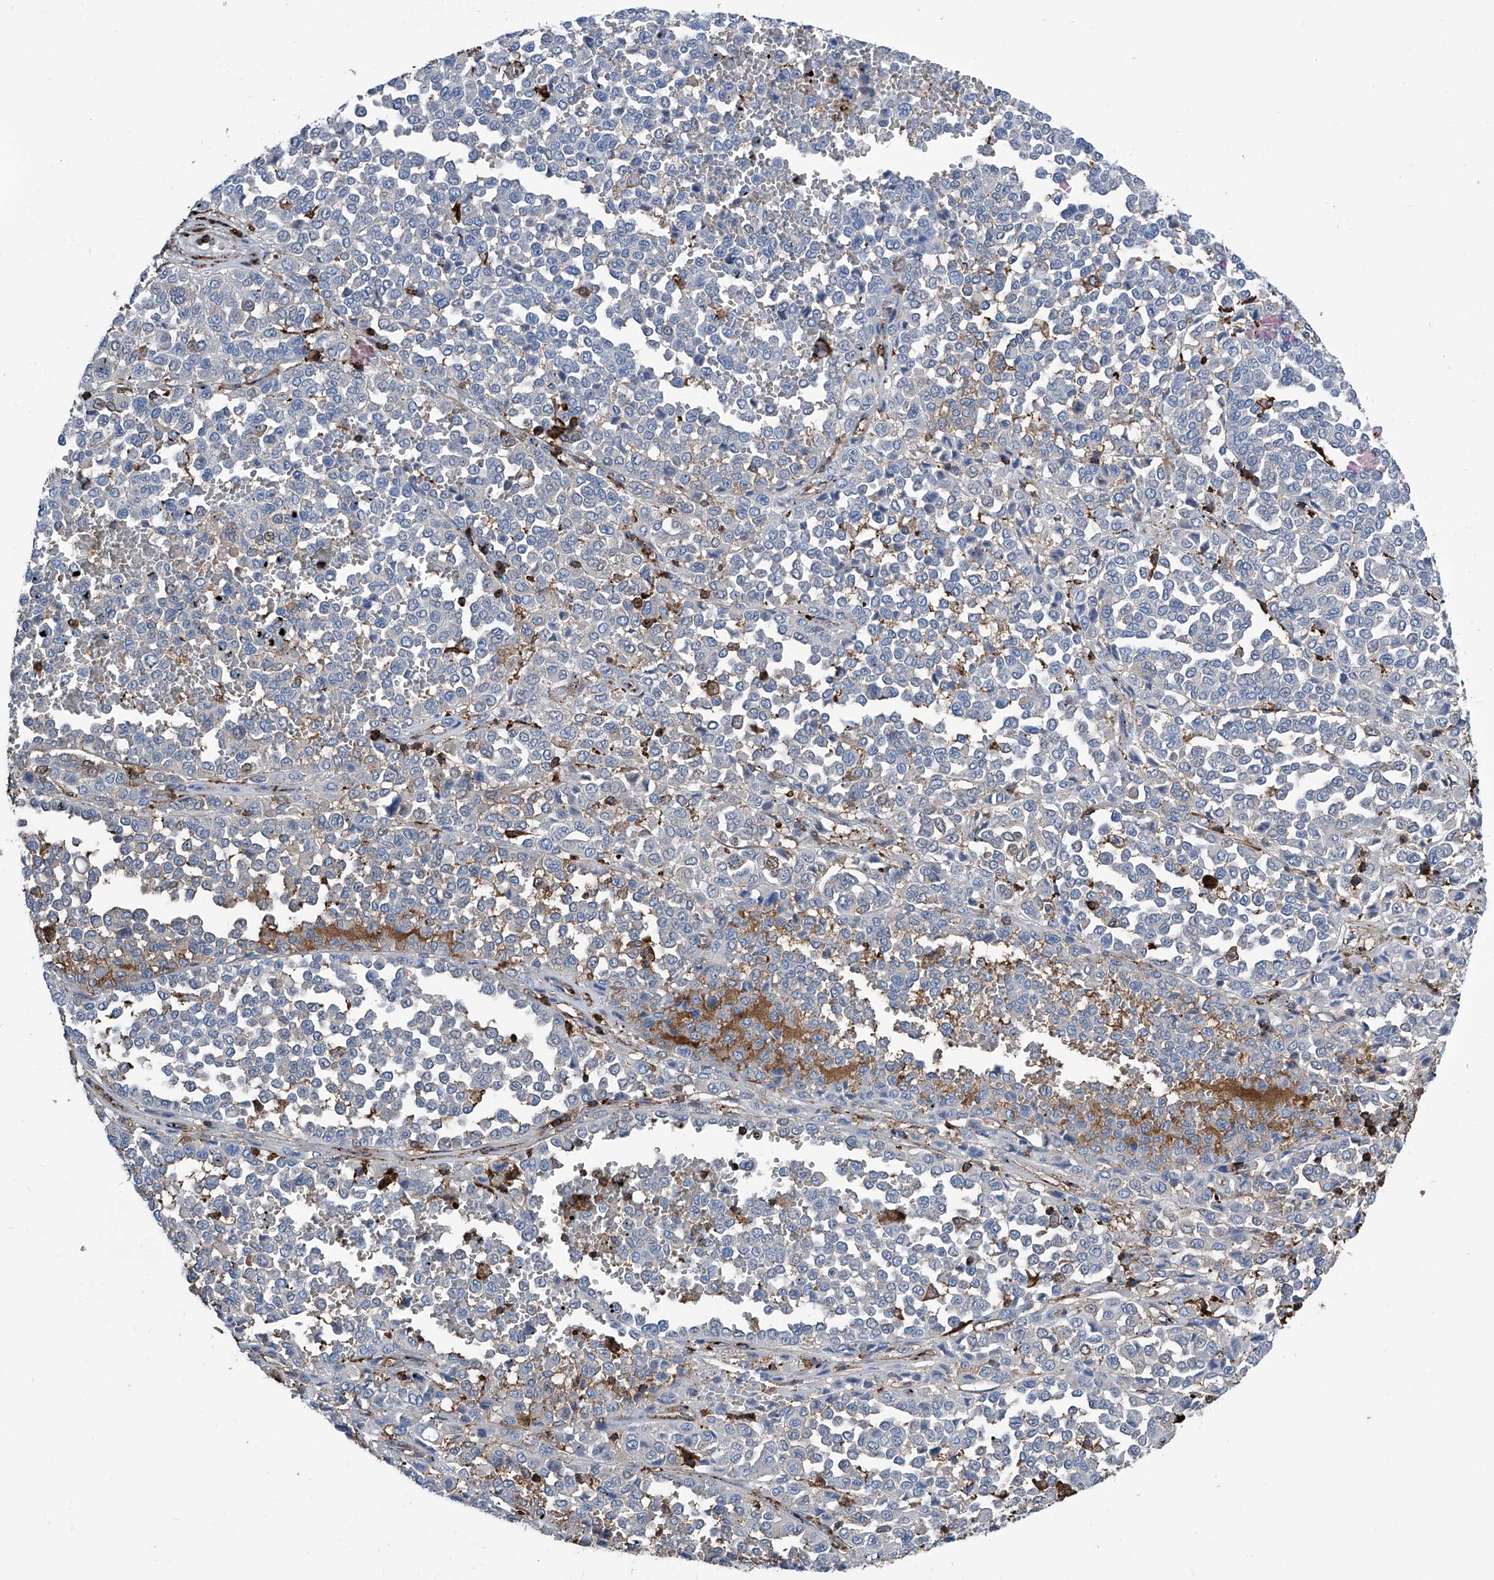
{"staining": {"intensity": "negative", "quantity": "none", "location": "none"}, "tissue": "melanoma", "cell_type": "Tumor cells", "image_type": "cancer", "snomed": [{"axis": "morphology", "description": "Malignant melanoma, Metastatic site"}, {"axis": "topography", "description": "Pancreas"}], "caption": "A photomicrograph of malignant melanoma (metastatic site) stained for a protein shows no brown staining in tumor cells.", "gene": "ZNF484", "patient": {"sex": "female", "age": 30}}